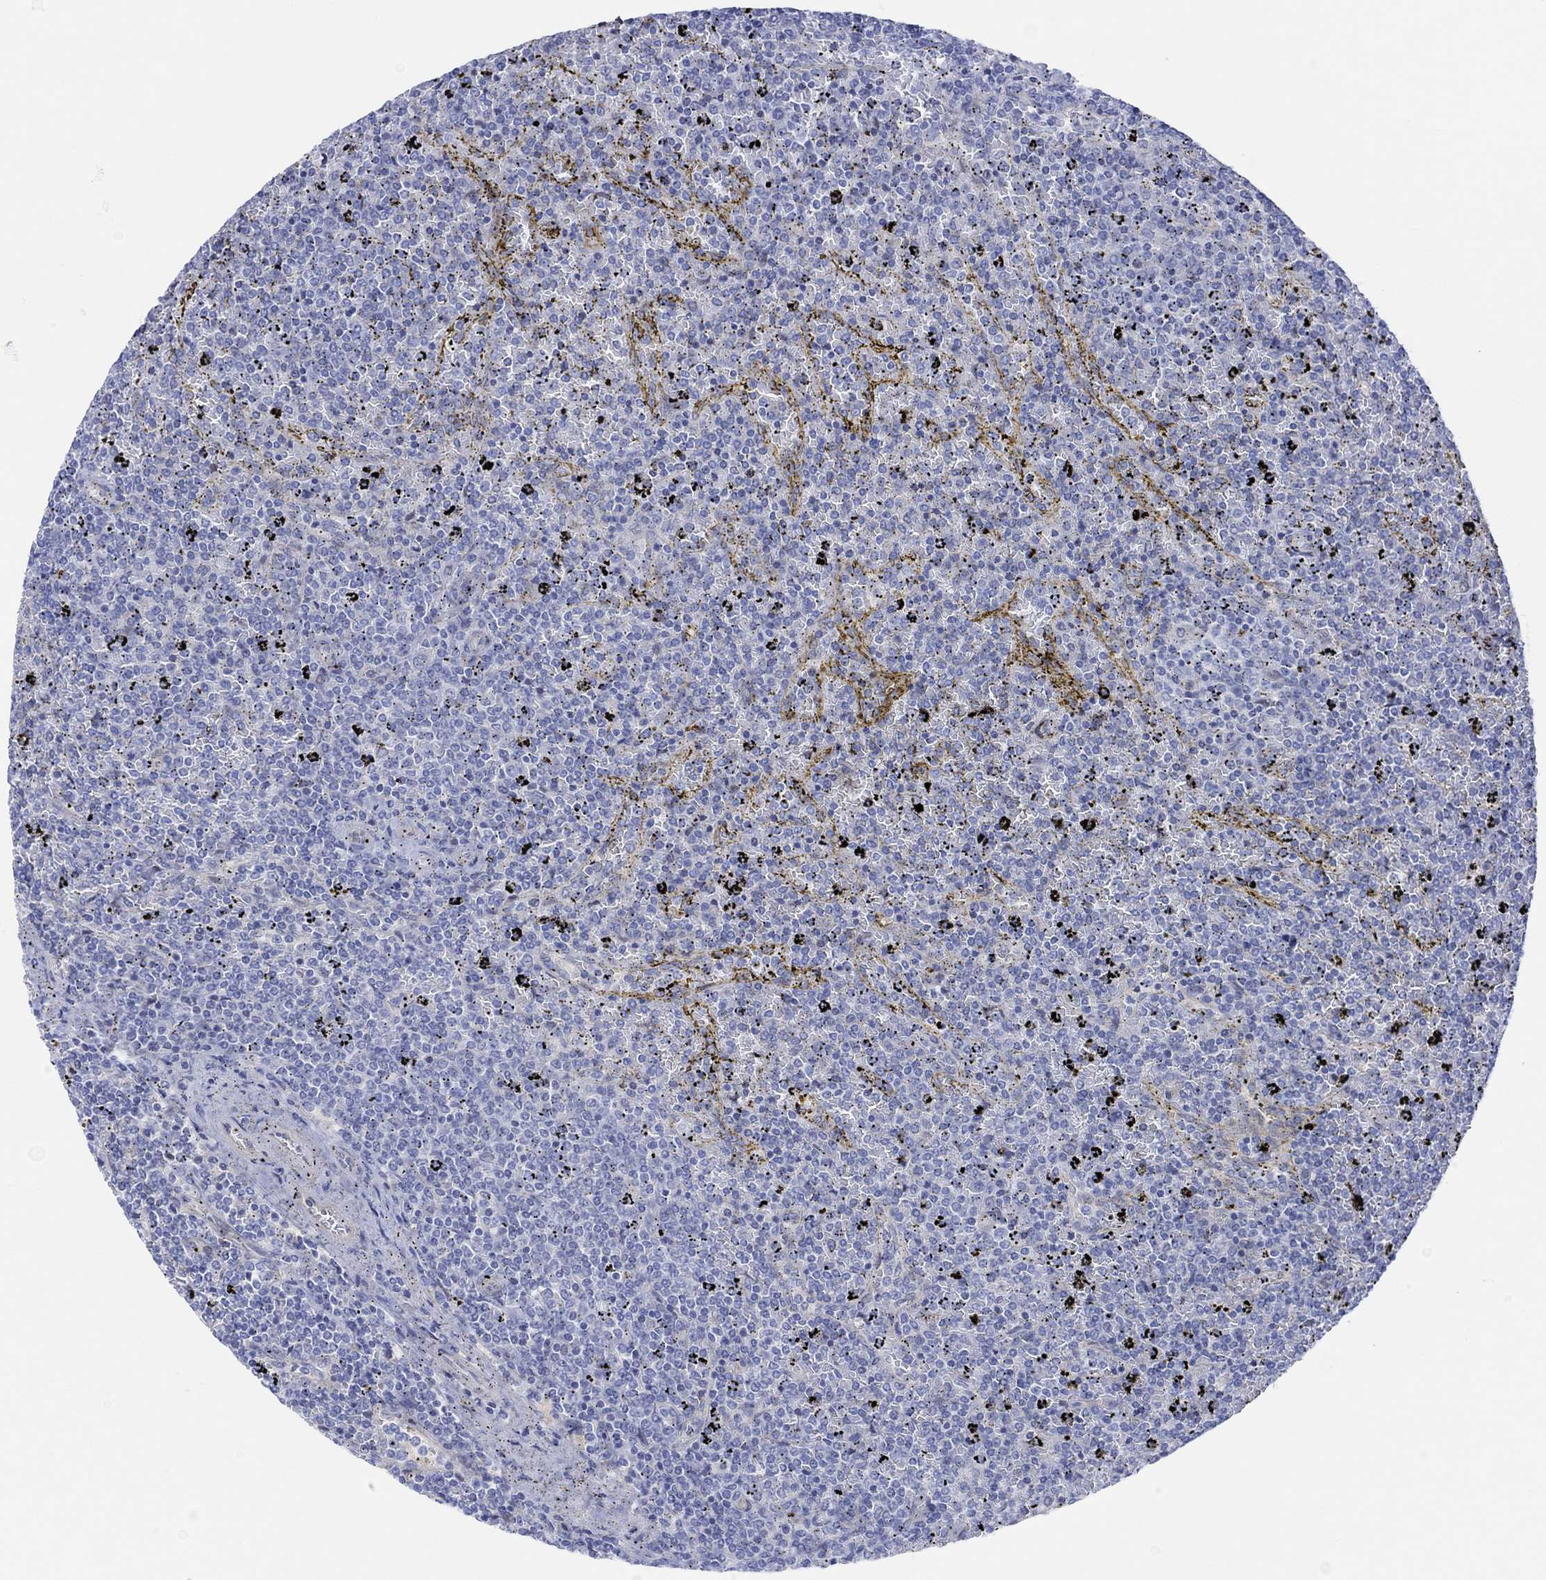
{"staining": {"intensity": "negative", "quantity": "none", "location": "none"}, "tissue": "lymphoma", "cell_type": "Tumor cells", "image_type": "cancer", "snomed": [{"axis": "morphology", "description": "Malignant lymphoma, non-Hodgkin's type, Low grade"}, {"axis": "topography", "description": "Spleen"}], "caption": "This is an immunohistochemistry histopathology image of human lymphoma. There is no expression in tumor cells.", "gene": "TLDC2", "patient": {"sex": "female", "age": 77}}